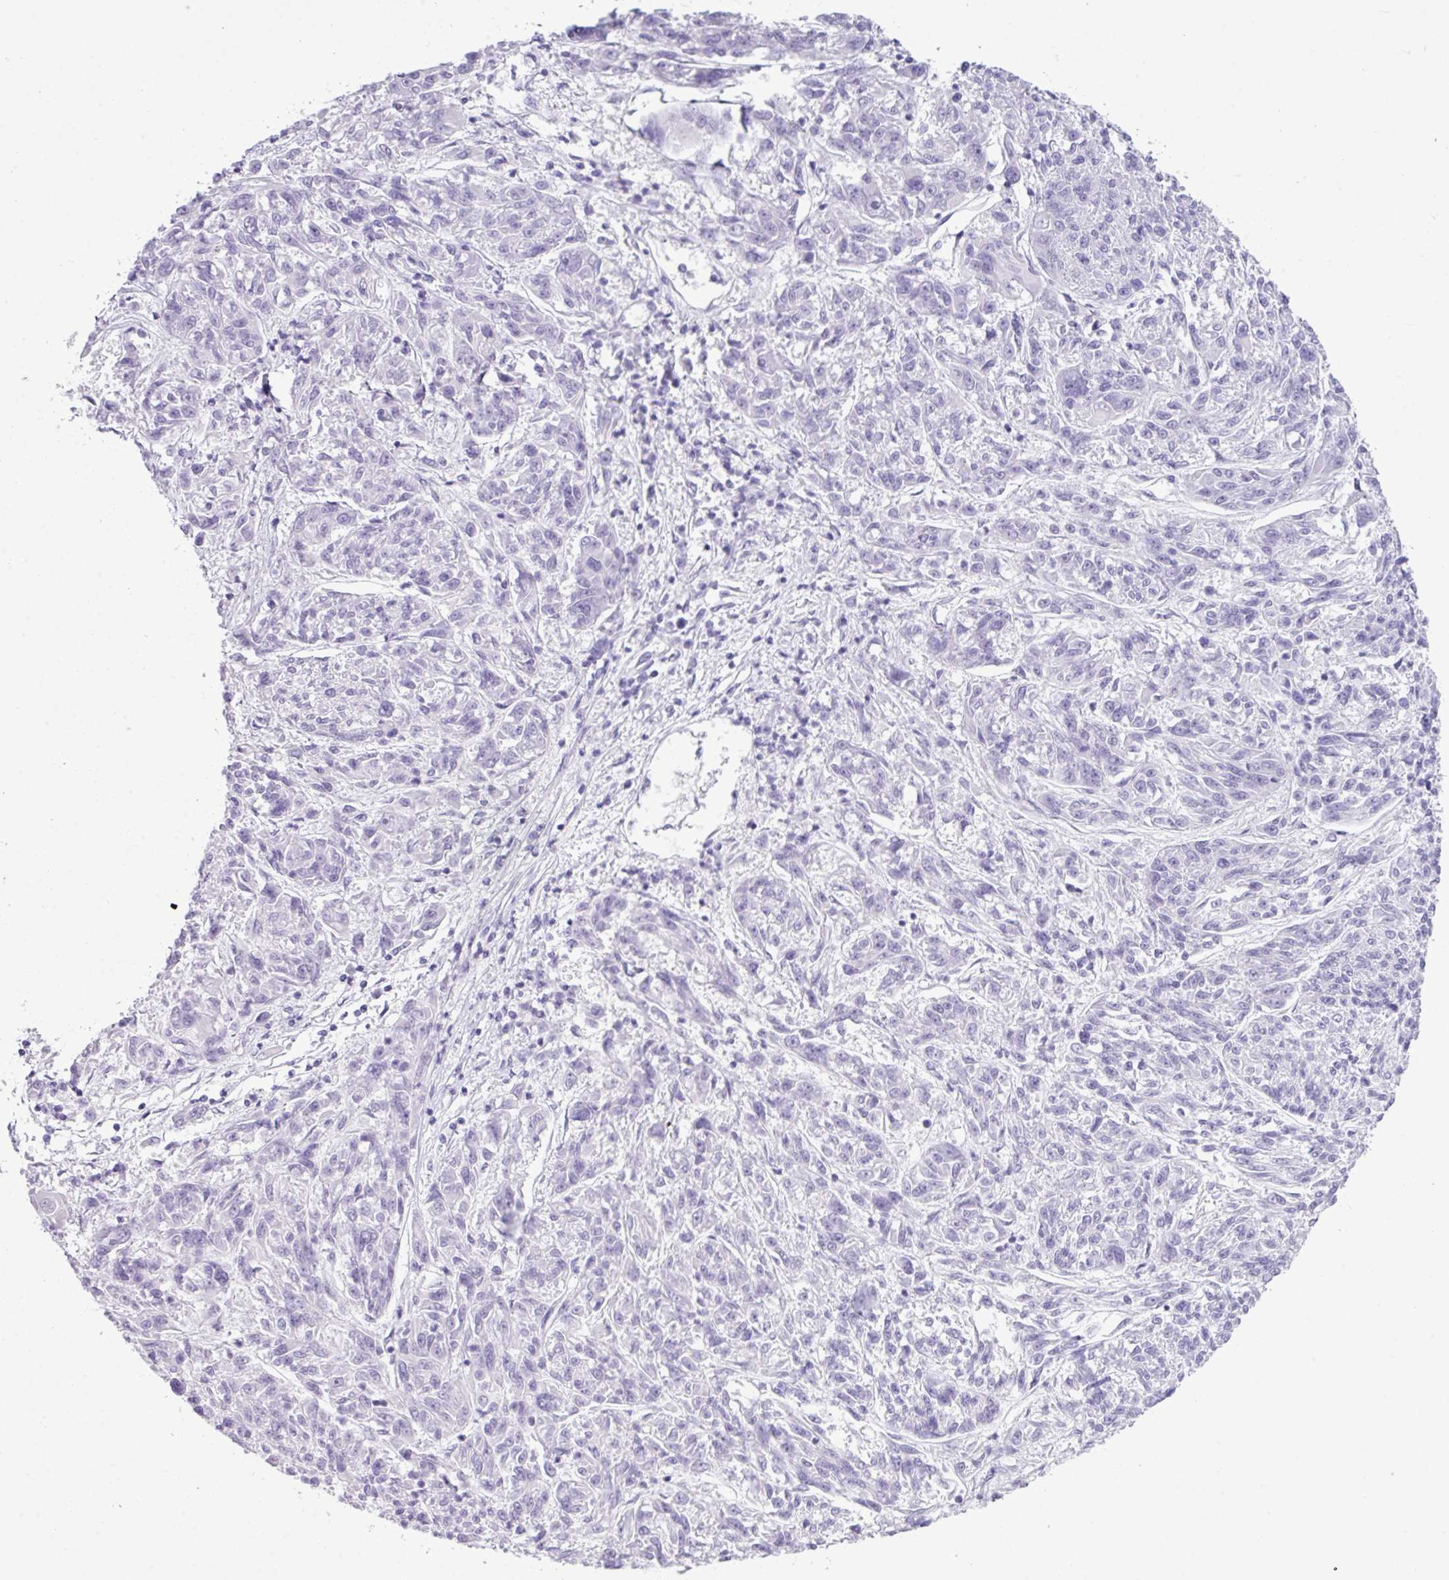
{"staining": {"intensity": "negative", "quantity": "none", "location": "none"}, "tissue": "melanoma", "cell_type": "Tumor cells", "image_type": "cancer", "snomed": [{"axis": "morphology", "description": "Malignant melanoma, NOS"}, {"axis": "topography", "description": "Skin"}], "caption": "IHC of malignant melanoma exhibits no positivity in tumor cells. (Stains: DAB IHC with hematoxylin counter stain, Microscopy: brightfield microscopy at high magnification).", "gene": "AMY1B", "patient": {"sex": "male", "age": 53}}